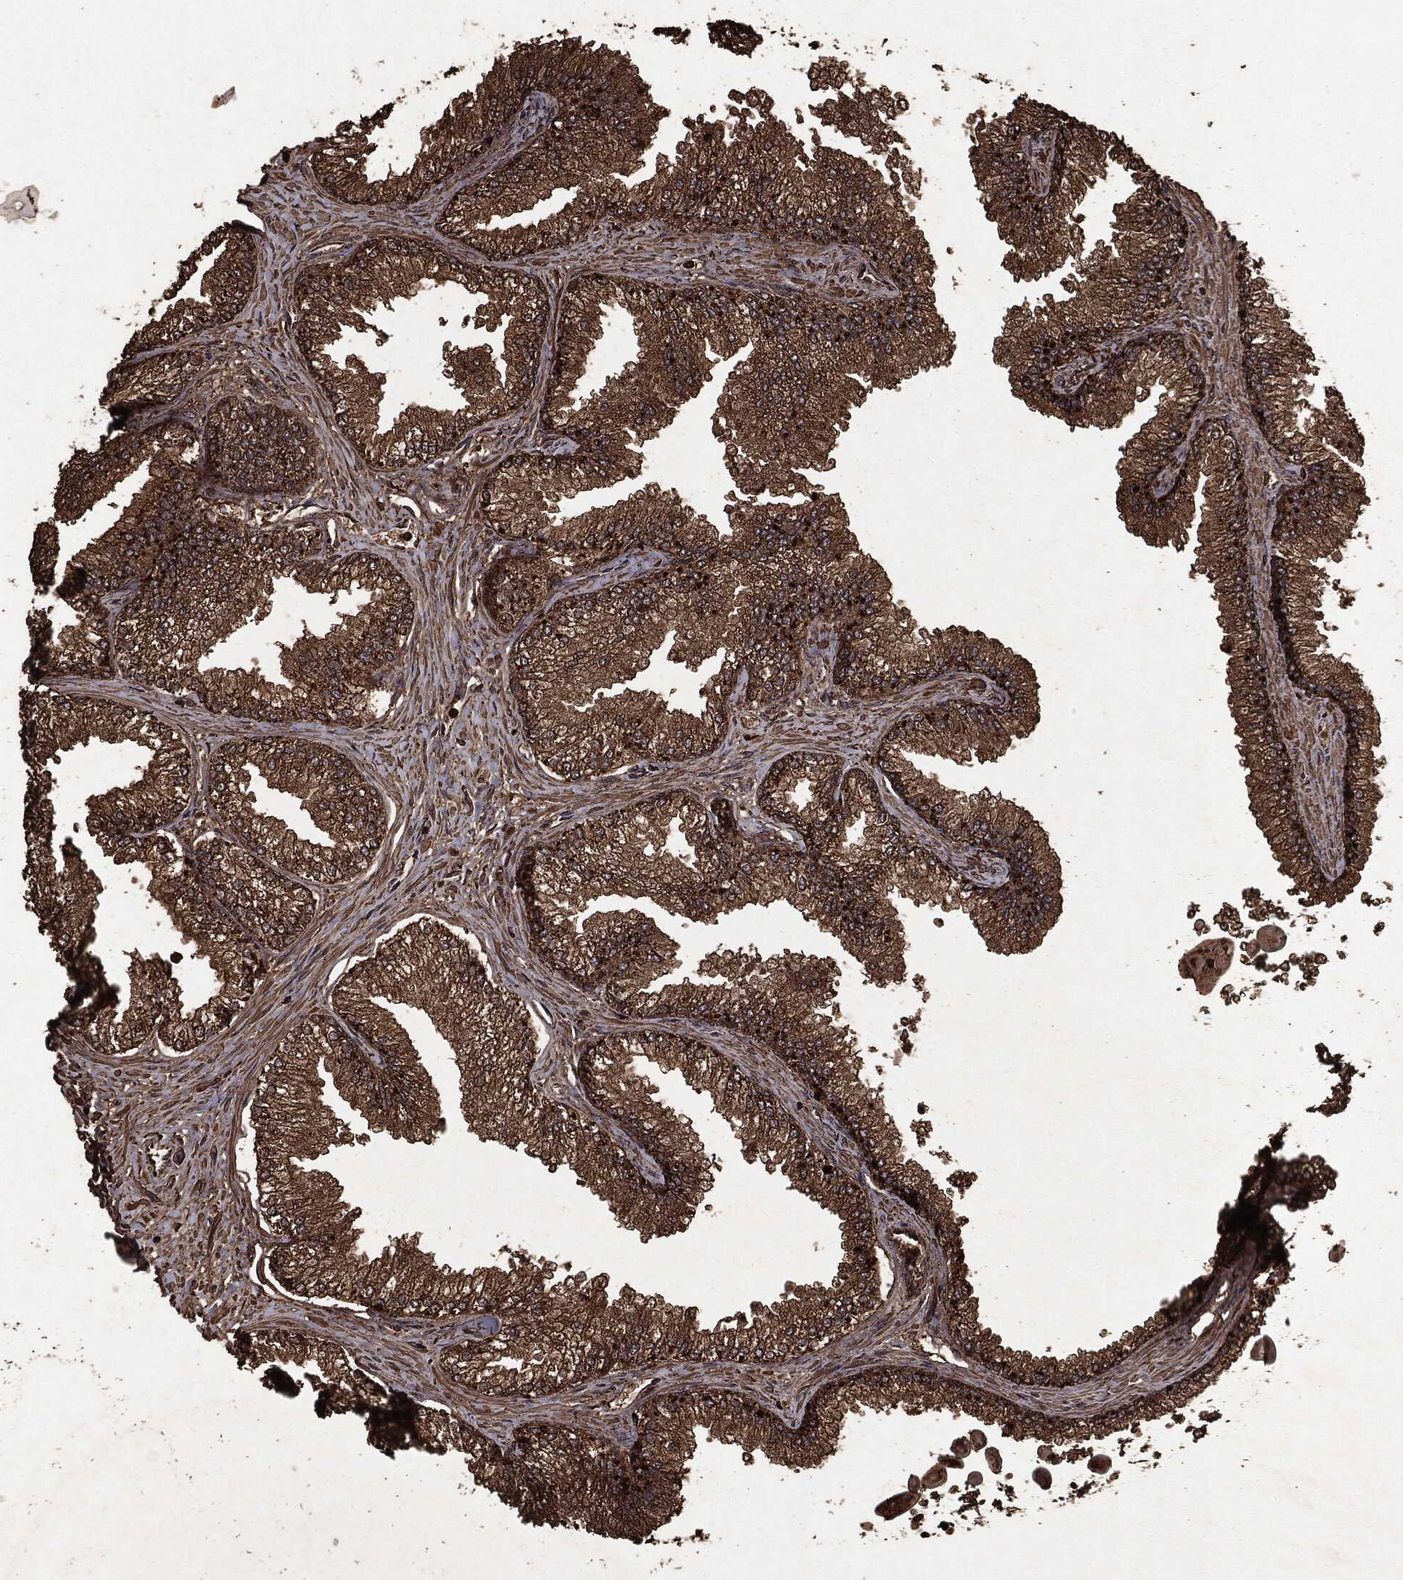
{"staining": {"intensity": "strong", "quantity": ">75%", "location": "cytoplasmic/membranous"}, "tissue": "prostate", "cell_type": "Glandular cells", "image_type": "normal", "snomed": [{"axis": "morphology", "description": "Normal tissue, NOS"}, {"axis": "topography", "description": "Prostate"}], "caption": "High-power microscopy captured an immunohistochemistry (IHC) micrograph of benign prostate, revealing strong cytoplasmic/membranous expression in approximately >75% of glandular cells.", "gene": "ARAF", "patient": {"sex": "male", "age": 72}}